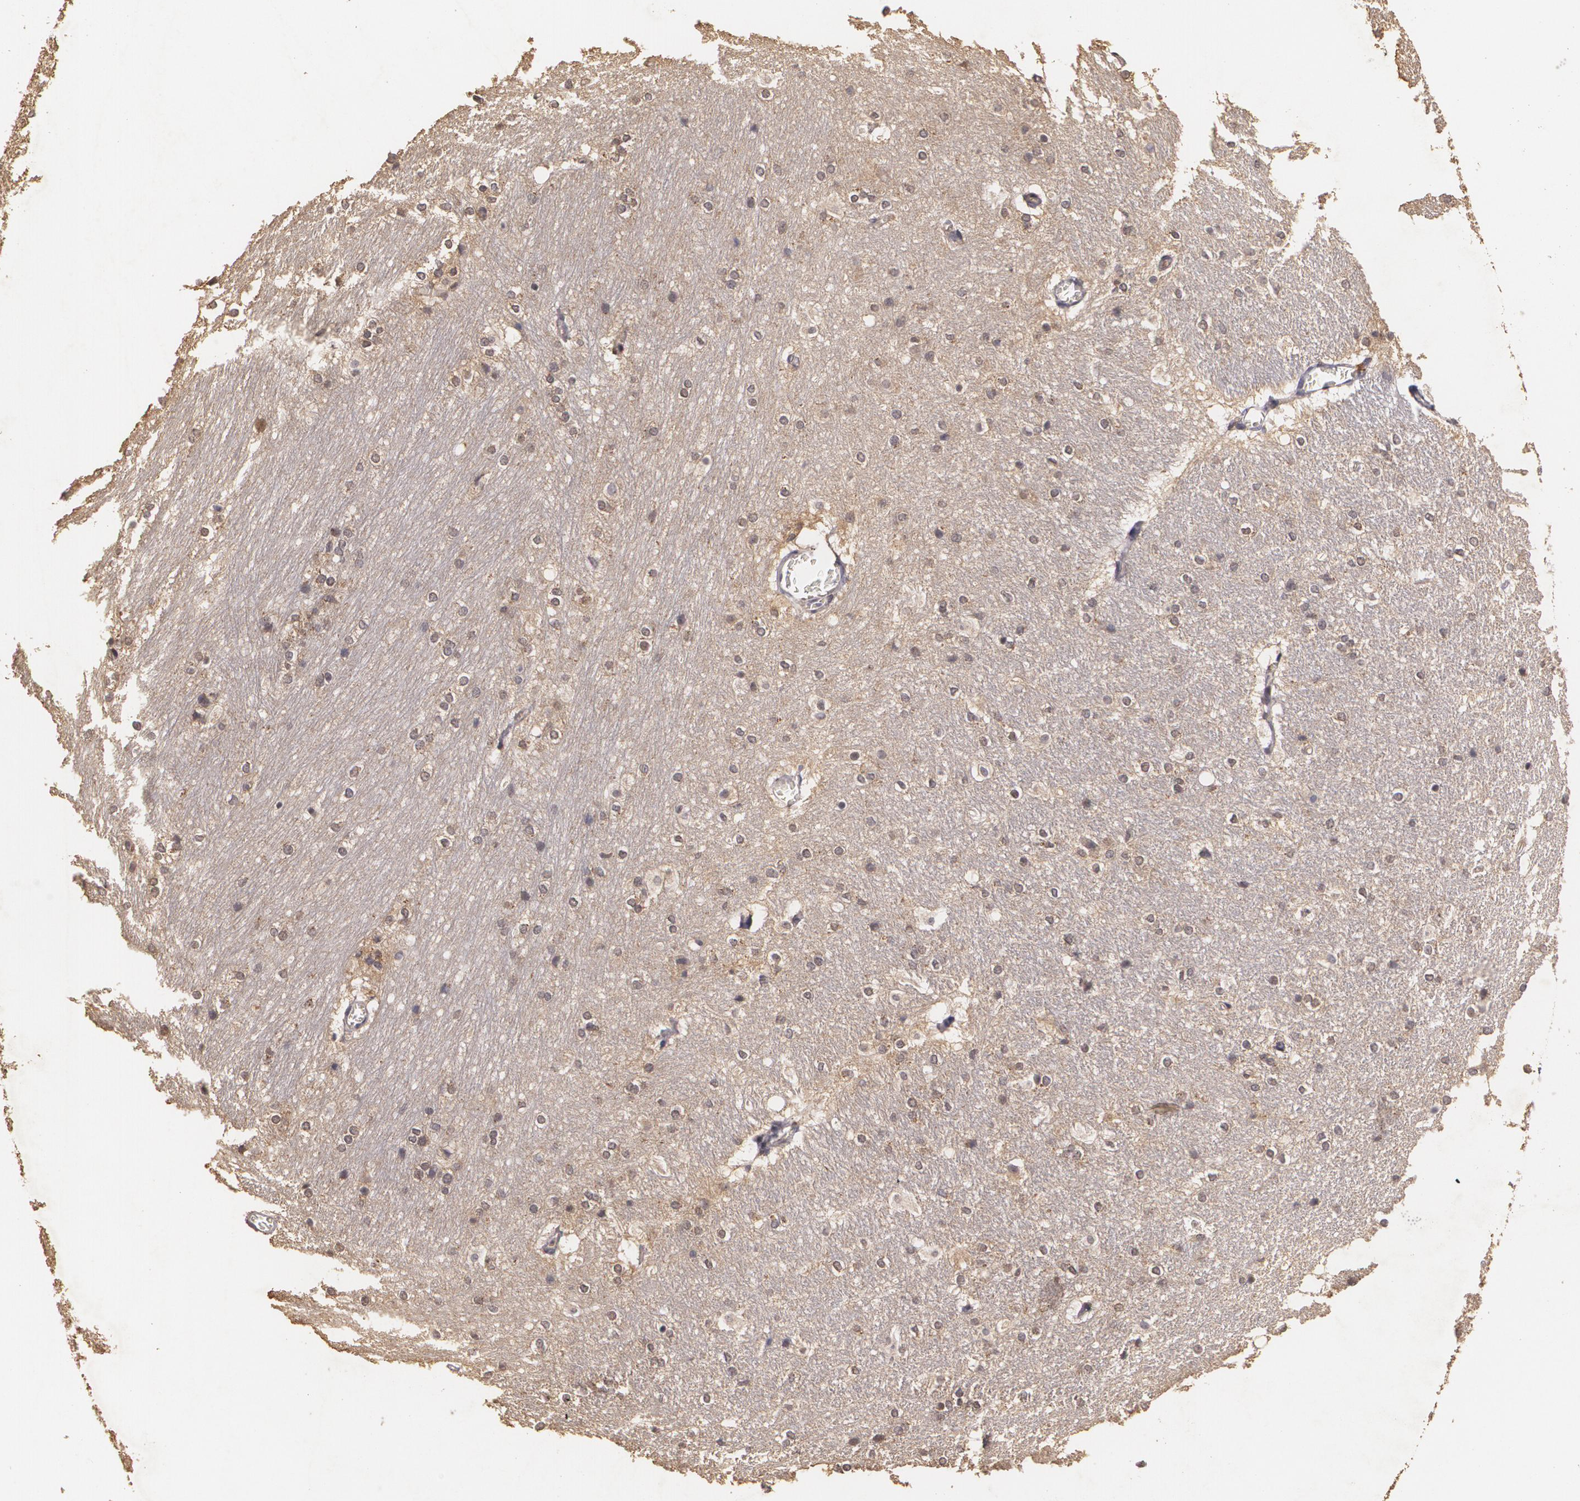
{"staining": {"intensity": "weak", "quantity": ">75%", "location": "cytoplasmic/membranous"}, "tissue": "hippocampus", "cell_type": "Glial cells", "image_type": "normal", "snomed": [{"axis": "morphology", "description": "Normal tissue, NOS"}, {"axis": "topography", "description": "Hippocampus"}], "caption": "IHC photomicrograph of benign hippocampus stained for a protein (brown), which demonstrates low levels of weak cytoplasmic/membranous expression in about >75% of glial cells.", "gene": "BRCA1", "patient": {"sex": "female", "age": 19}}